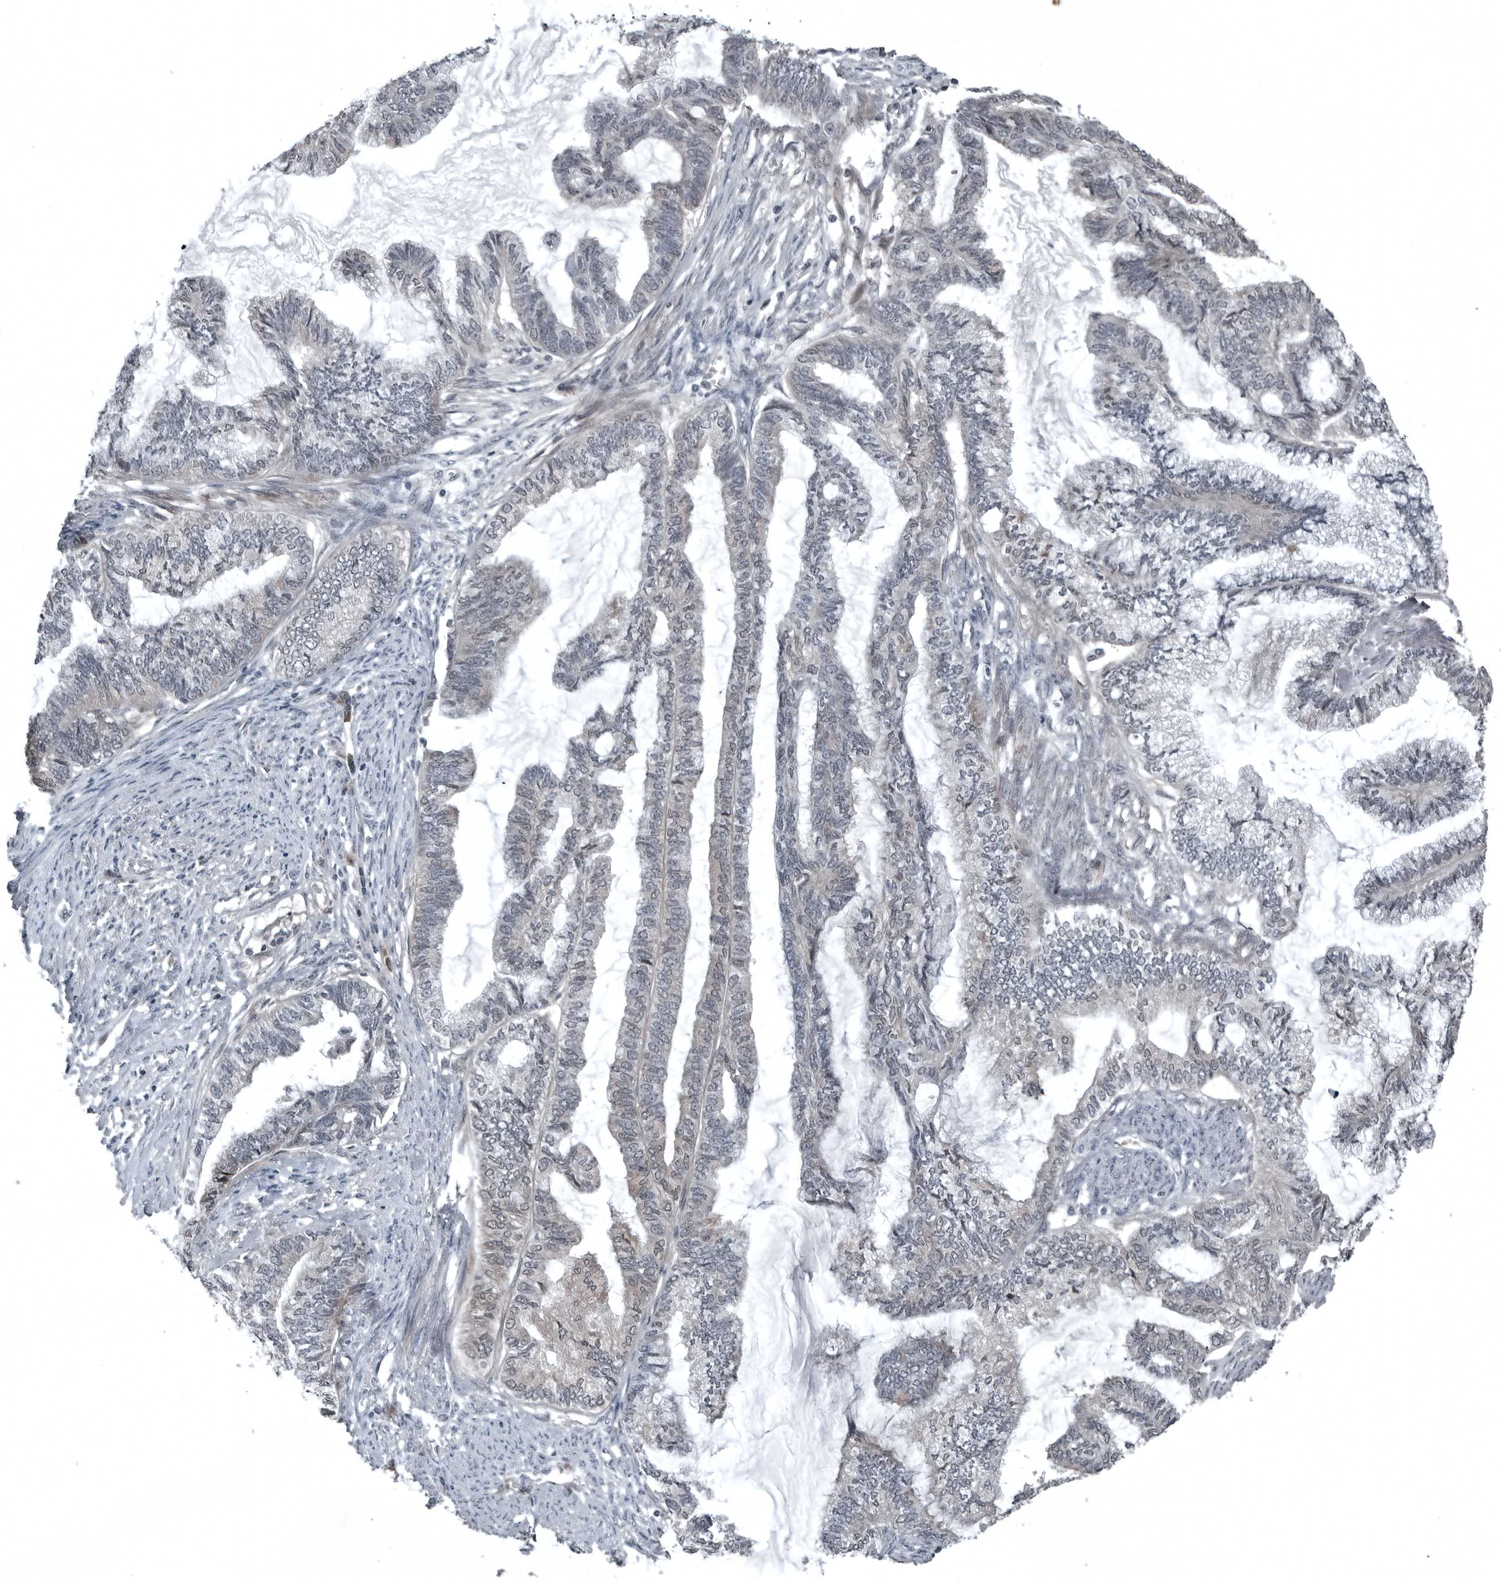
{"staining": {"intensity": "negative", "quantity": "none", "location": "none"}, "tissue": "endometrial cancer", "cell_type": "Tumor cells", "image_type": "cancer", "snomed": [{"axis": "morphology", "description": "Adenocarcinoma, NOS"}, {"axis": "topography", "description": "Endometrium"}], "caption": "Protein analysis of endometrial cancer shows no significant staining in tumor cells.", "gene": "GAK", "patient": {"sex": "female", "age": 86}}